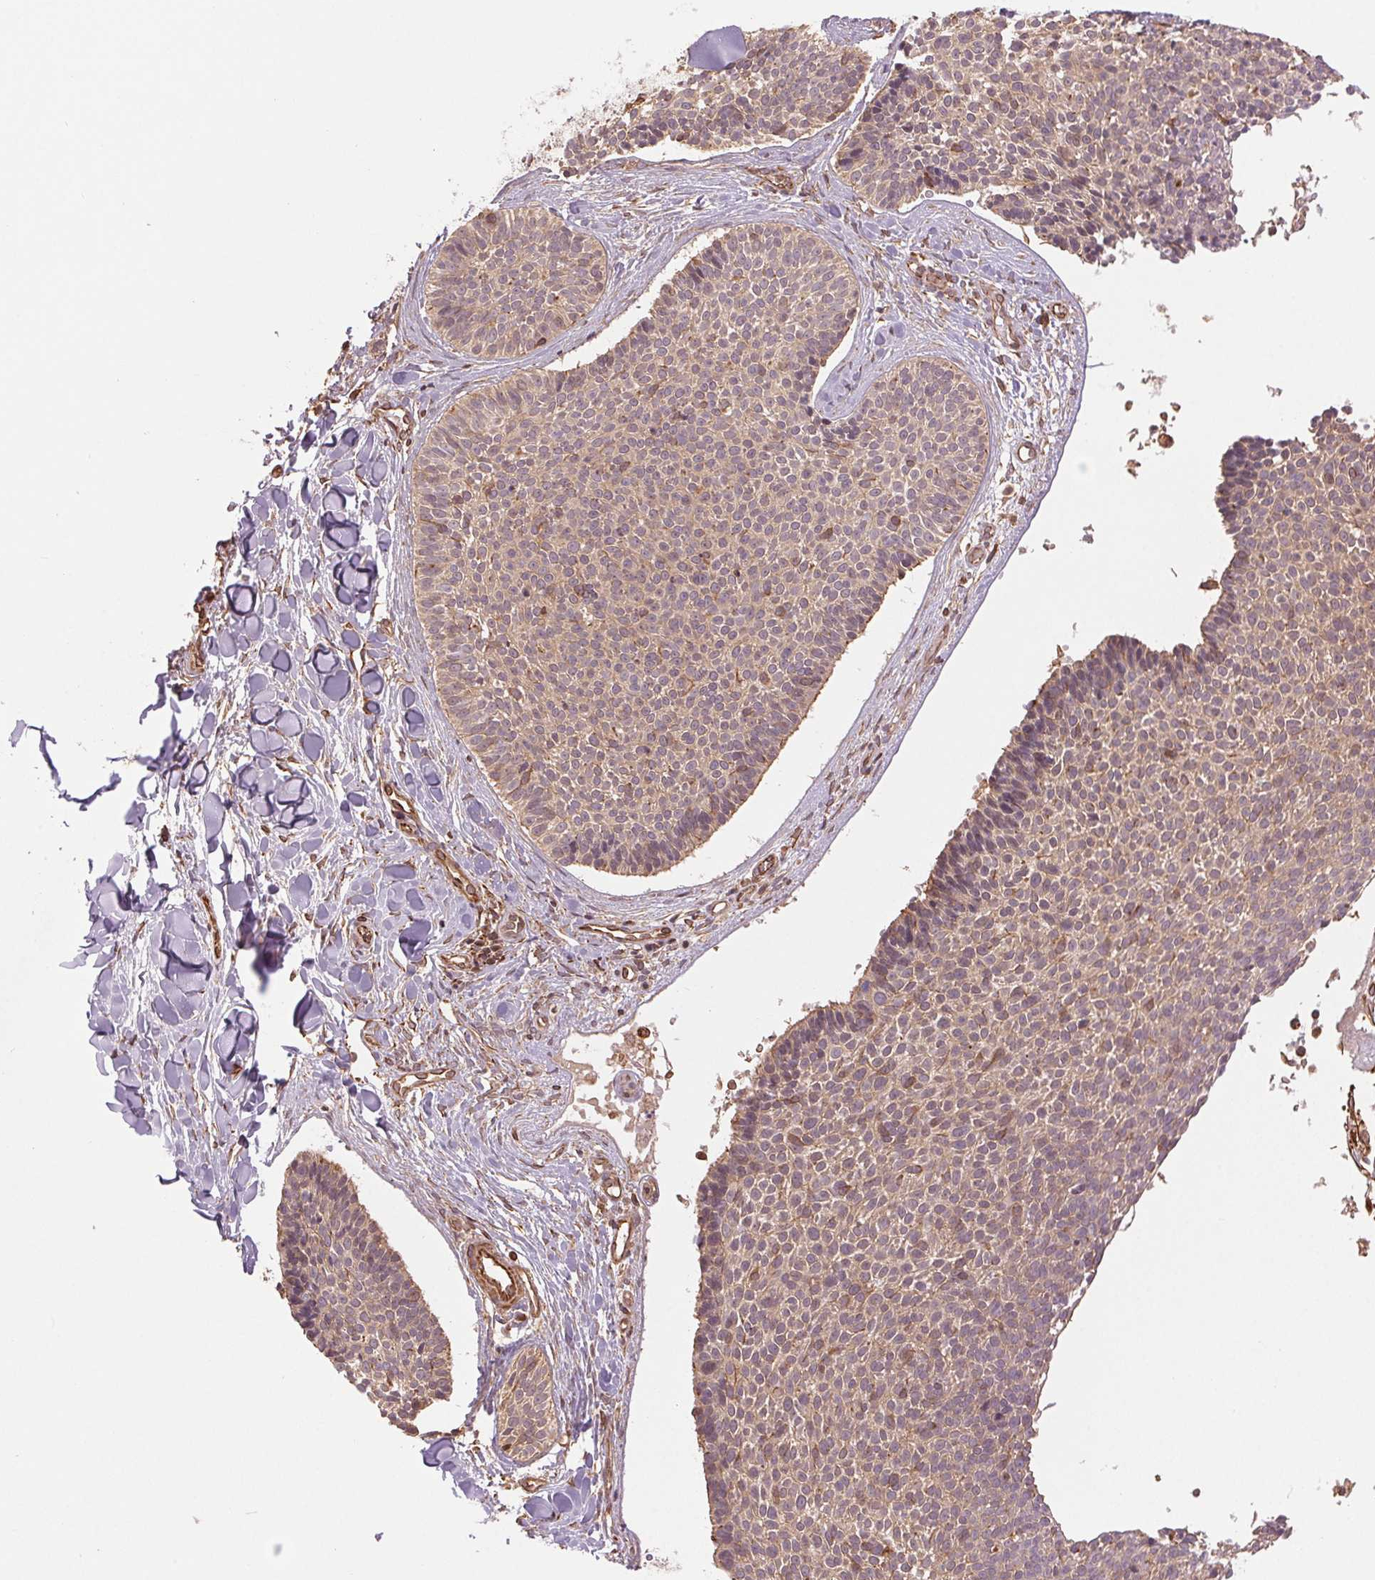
{"staining": {"intensity": "weak", "quantity": ">75%", "location": "cytoplasmic/membranous"}, "tissue": "skin cancer", "cell_type": "Tumor cells", "image_type": "cancer", "snomed": [{"axis": "morphology", "description": "Basal cell carcinoma"}, {"axis": "topography", "description": "Skin"}], "caption": "Immunohistochemistry (IHC) histopathology image of neoplastic tissue: human skin basal cell carcinoma stained using immunohistochemistry (IHC) demonstrates low levels of weak protein expression localized specifically in the cytoplasmic/membranous of tumor cells, appearing as a cytoplasmic/membranous brown color.", "gene": "STARD7", "patient": {"sex": "male", "age": 82}}